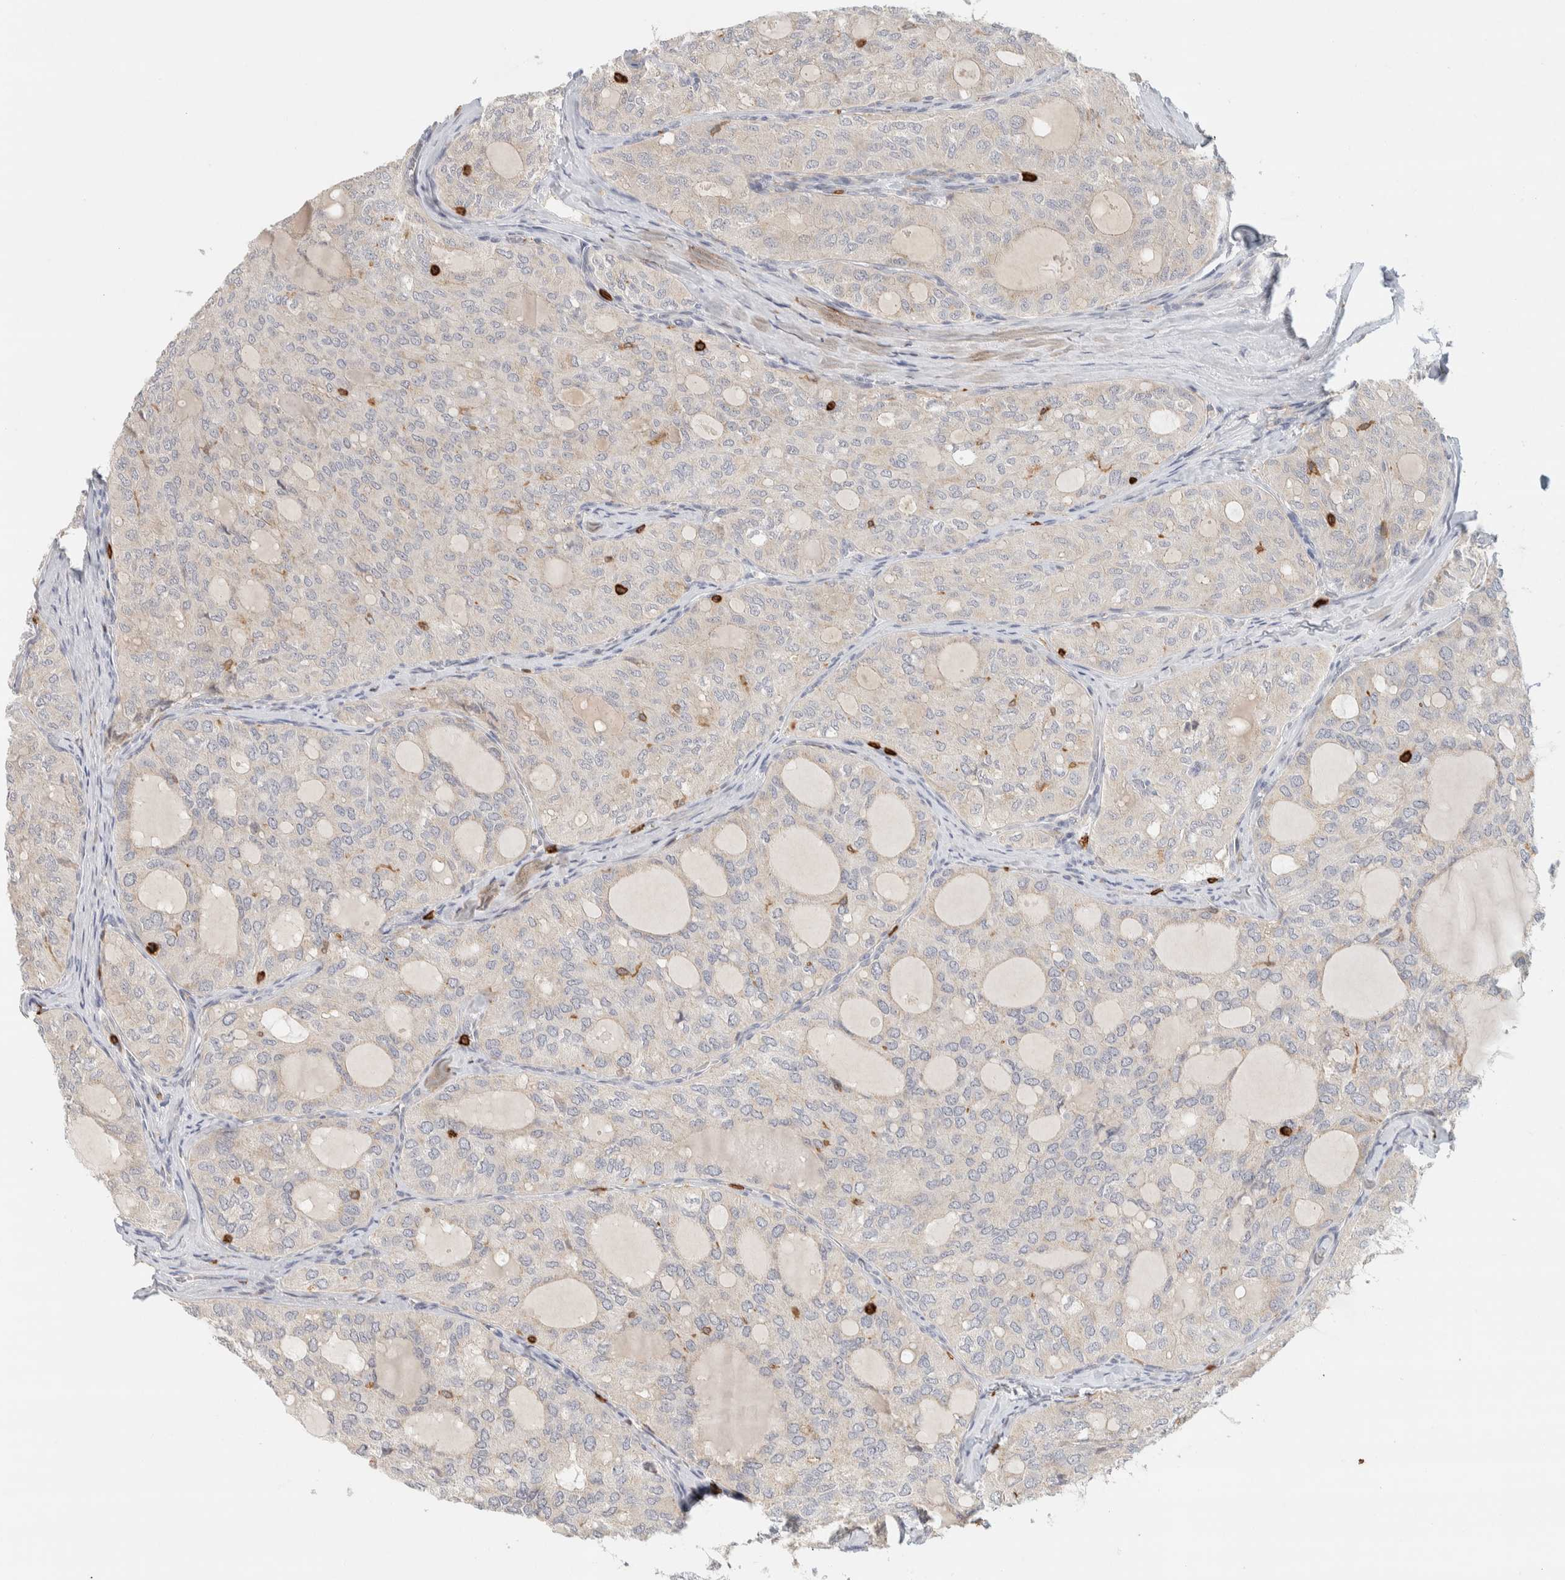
{"staining": {"intensity": "weak", "quantity": "<25%", "location": "cytoplasmic/membranous"}, "tissue": "thyroid cancer", "cell_type": "Tumor cells", "image_type": "cancer", "snomed": [{"axis": "morphology", "description": "Follicular adenoma carcinoma, NOS"}, {"axis": "topography", "description": "Thyroid gland"}], "caption": "A high-resolution photomicrograph shows IHC staining of thyroid cancer (follicular adenoma carcinoma), which demonstrates no significant expression in tumor cells.", "gene": "RUNDC1", "patient": {"sex": "male", "age": 75}}